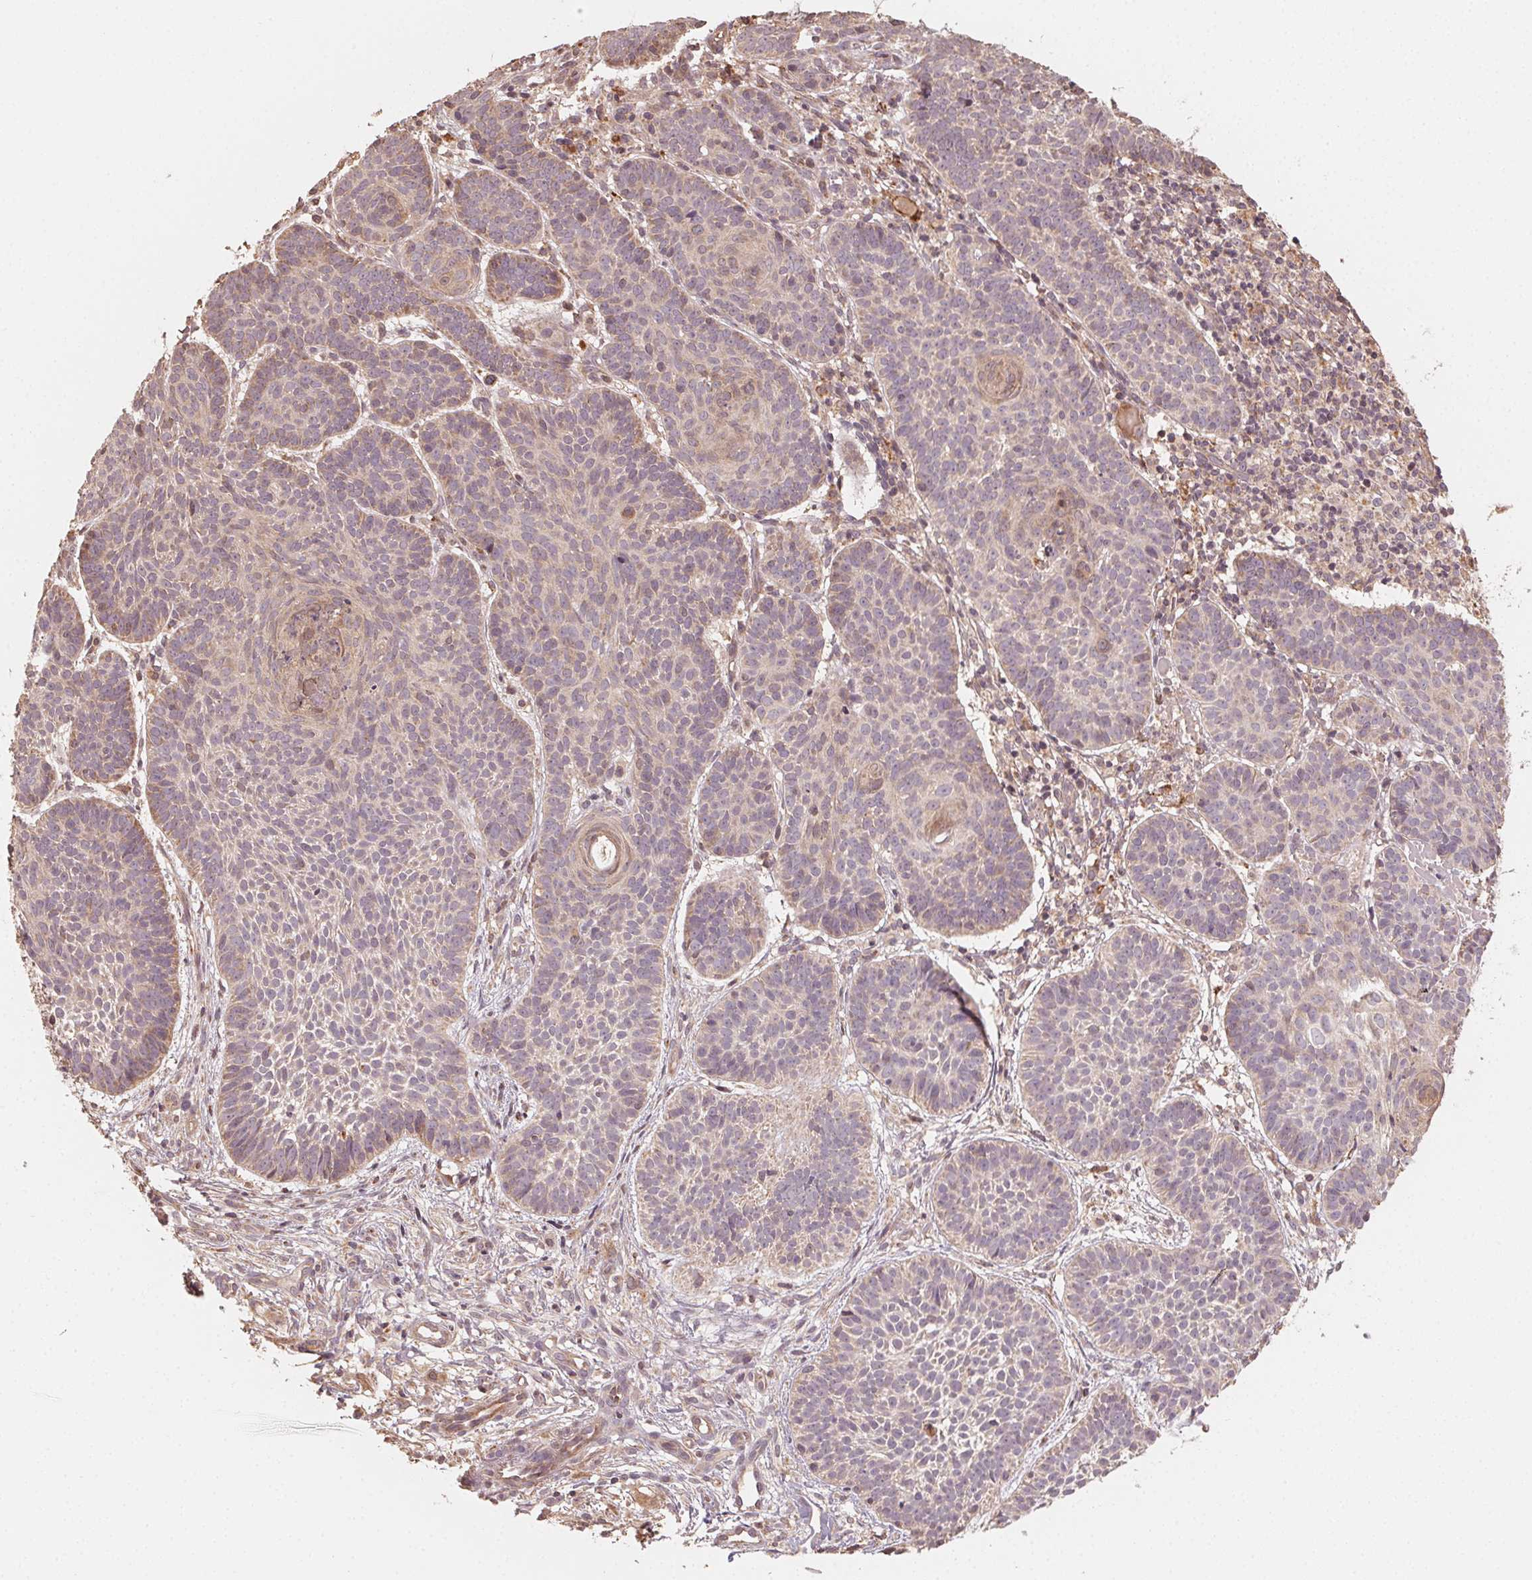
{"staining": {"intensity": "weak", "quantity": "25%-75%", "location": "cytoplasmic/membranous"}, "tissue": "skin cancer", "cell_type": "Tumor cells", "image_type": "cancer", "snomed": [{"axis": "morphology", "description": "Basal cell carcinoma"}, {"axis": "topography", "description": "Skin"}], "caption": "Immunohistochemical staining of human skin basal cell carcinoma reveals low levels of weak cytoplasmic/membranous staining in about 25%-75% of tumor cells. The staining is performed using DAB brown chromogen to label protein expression. The nuclei are counter-stained blue using hematoxylin.", "gene": "WBP2", "patient": {"sex": "male", "age": 72}}